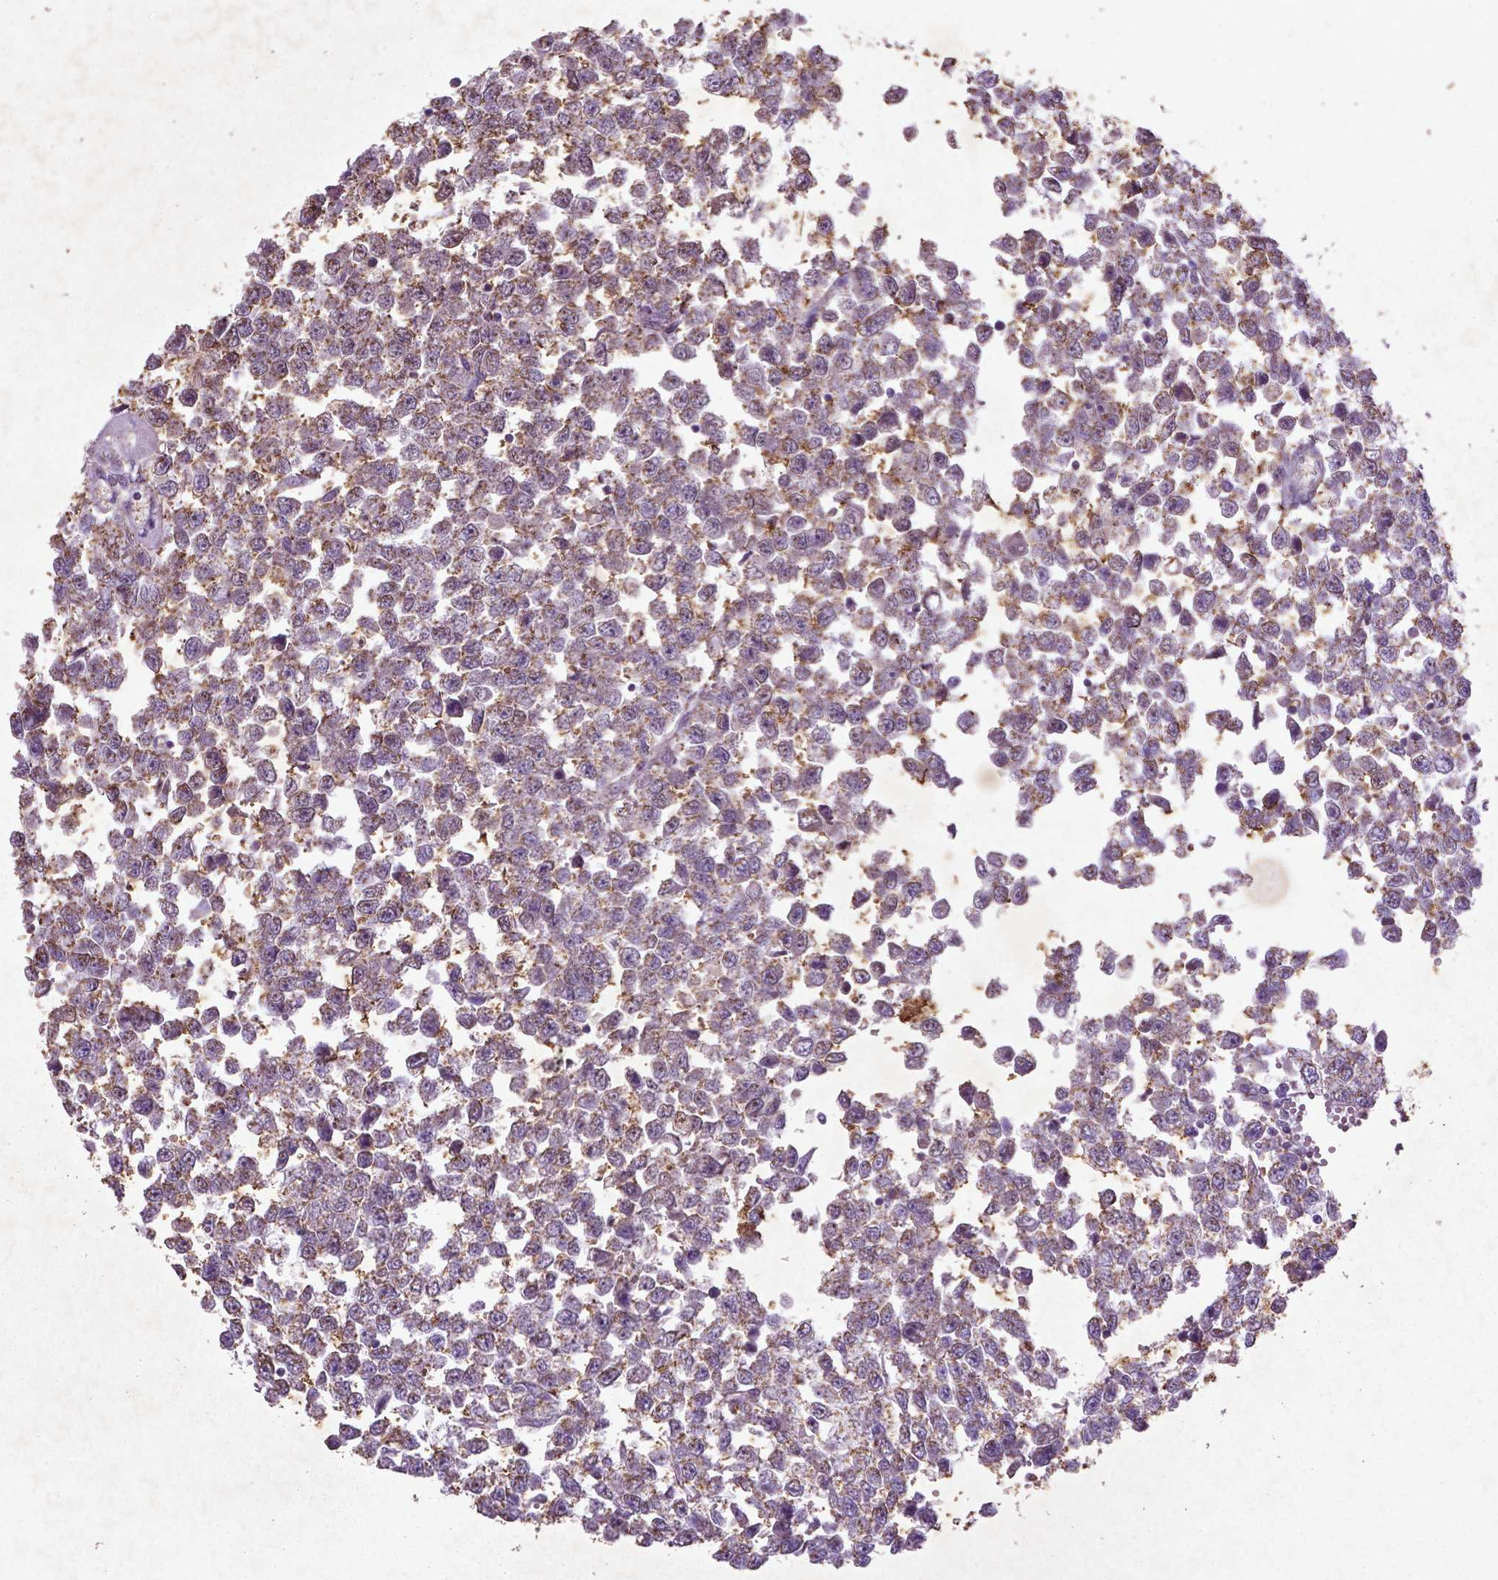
{"staining": {"intensity": "moderate", "quantity": "25%-75%", "location": "cytoplasmic/membranous"}, "tissue": "testis cancer", "cell_type": "Tumor cells", "image_type": "cancer", "snomed": [{"axis": "morphology", "description": "Normal tissue, NOS"}, {"axis": "morphology", "description": "Seminoma, NOS"}, {"axis": "topography", "description": "Testis"}, {"axis": "topography", "description": "Epididymis"}], "caption": "A brown stain labels moderate cytoplasmic/membranous positivity of a protein in testis cancer tumor cells. (DAB (3,3'-diaminobenzidine) IHC with brightfield microscopy, high magnification).", "gene": "MTOR", "patient": {"sex": "male", "age": 34}}